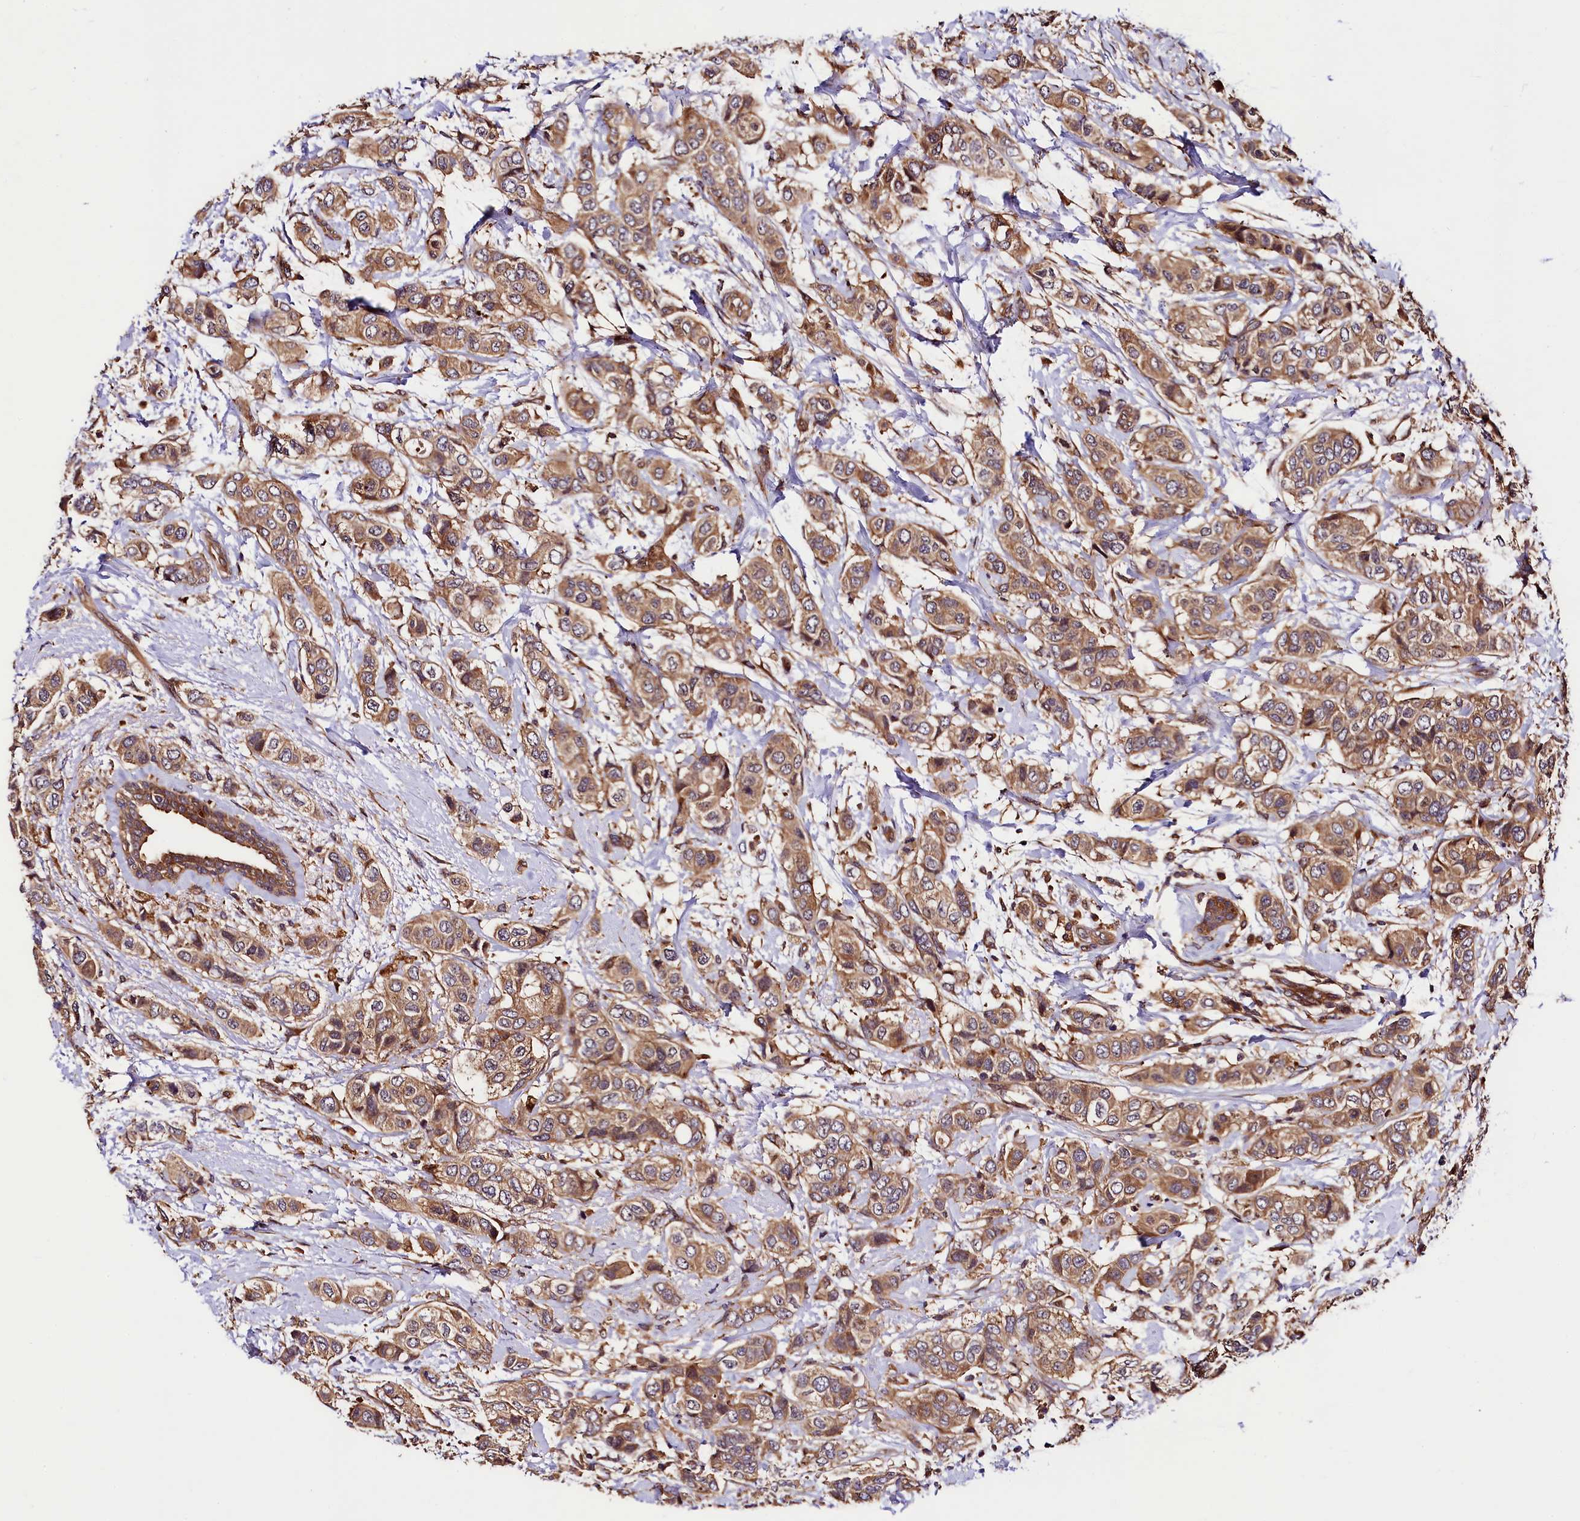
{"staining": {"intensity": "moderate", "quantity": ">75%", "location": "cytoplasmic/membranous"}, "tissue": "breast cancer", "cell_type": "Tumor cells", "image_type": "cancer", "snomed": [{"axis": "morphology", "description": "Lobular carcinoma"}, {"axis": "topography", "description": "Breast"}], "caption": "Lobular carcinoma (breast) stained with a brown dye demonstrates moderate cytoplasmic/membranous positive staining in approximately >75% of tumor cells.", "gene": "VPS35", "patient": {"sex": "female", "age": 51}}